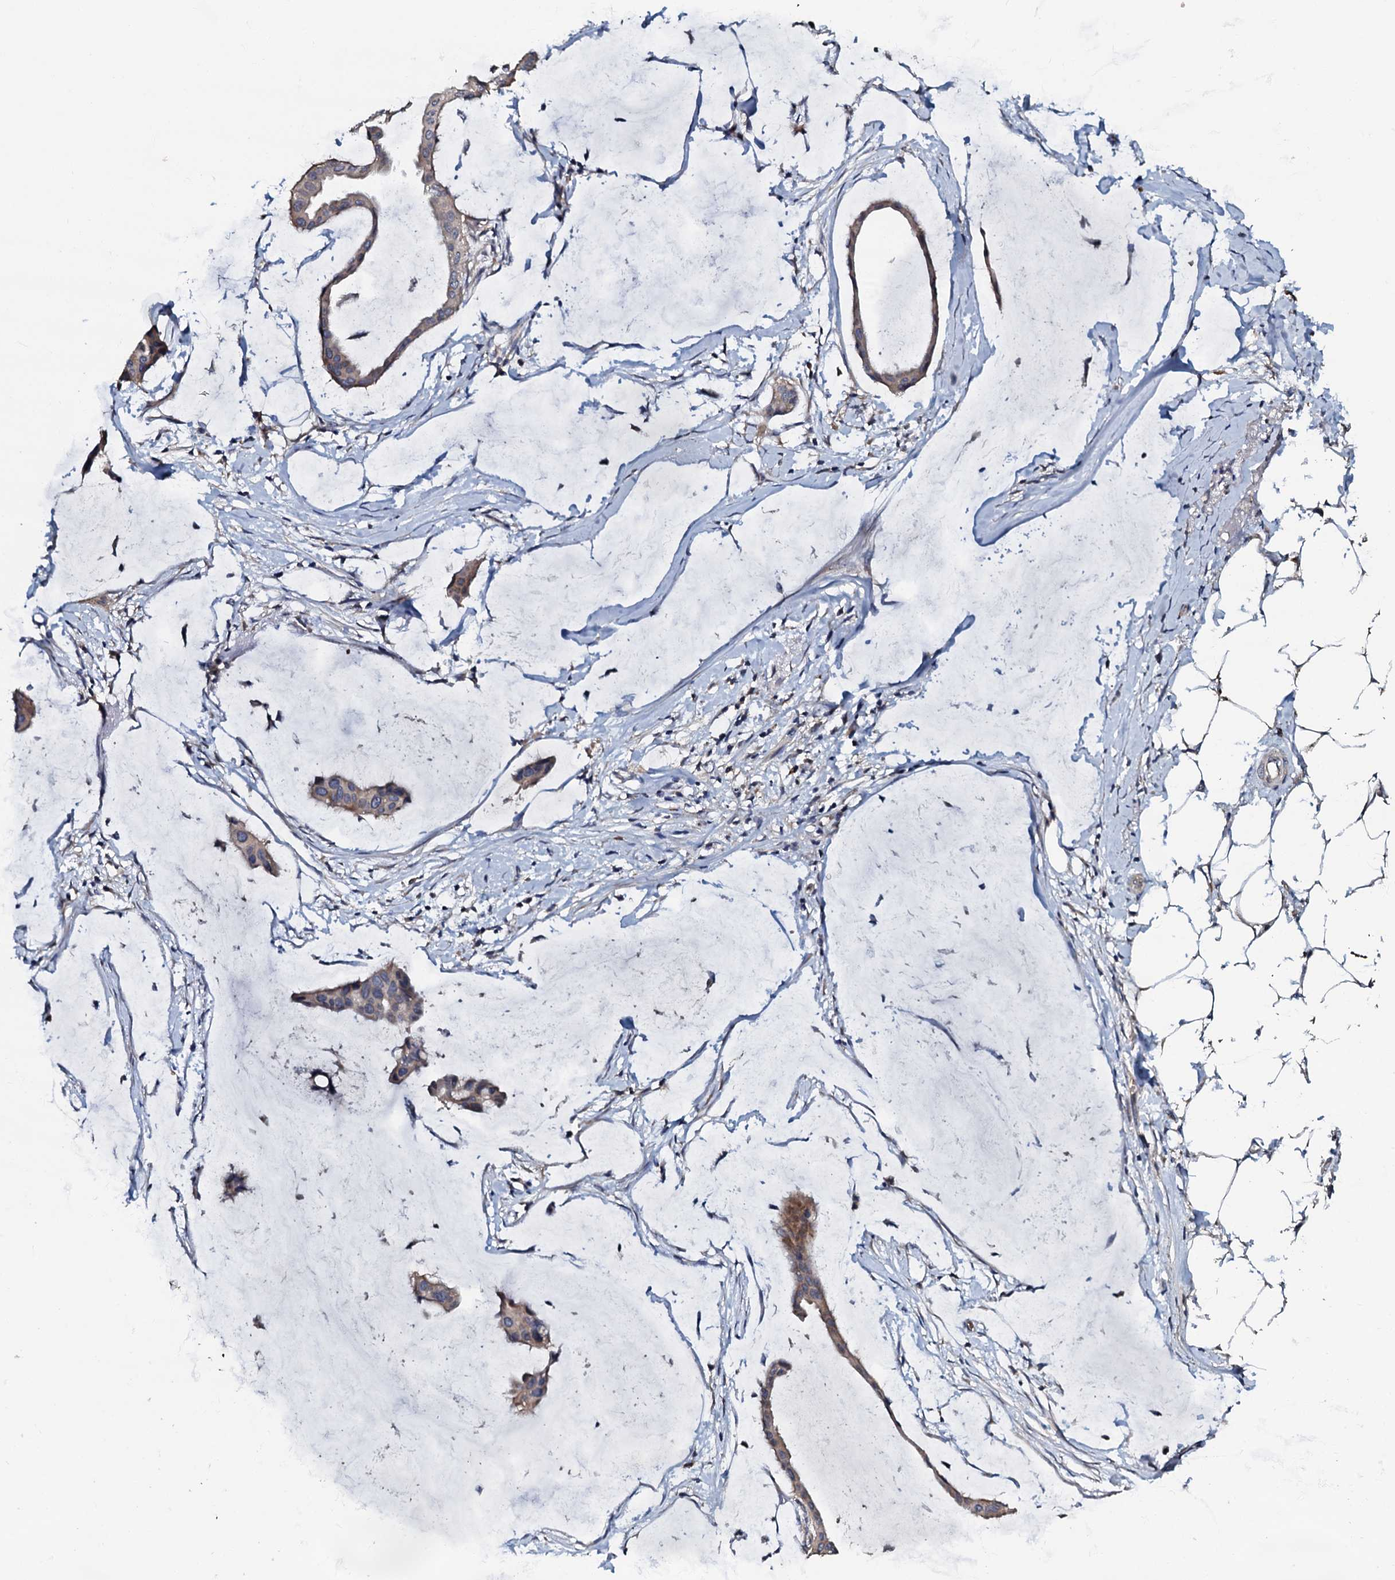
{"staining": {"intensity": "weak", "quantity": ">75%", "location": "cytoplasmic/membranous"}, "tissue": "ovarian cancer", "cell_type": "Tumor cells", "image_type": "cancer", "snomed": [{"axis": "morphology", "description": "Cystadenocarcinoma, mucinous, NOS"}, {"axis": "topography", "description": "Ovary"}], "caption": "High-power microscopy captured an IHC image of mucinous cystadenocarcinoma (ovarian), revealing weak cytoplasmic/membranous positivity in approximately >75% of tumor cells.", "gene": "CPNE2", "patient": {"sex": "female", "age": 73}}